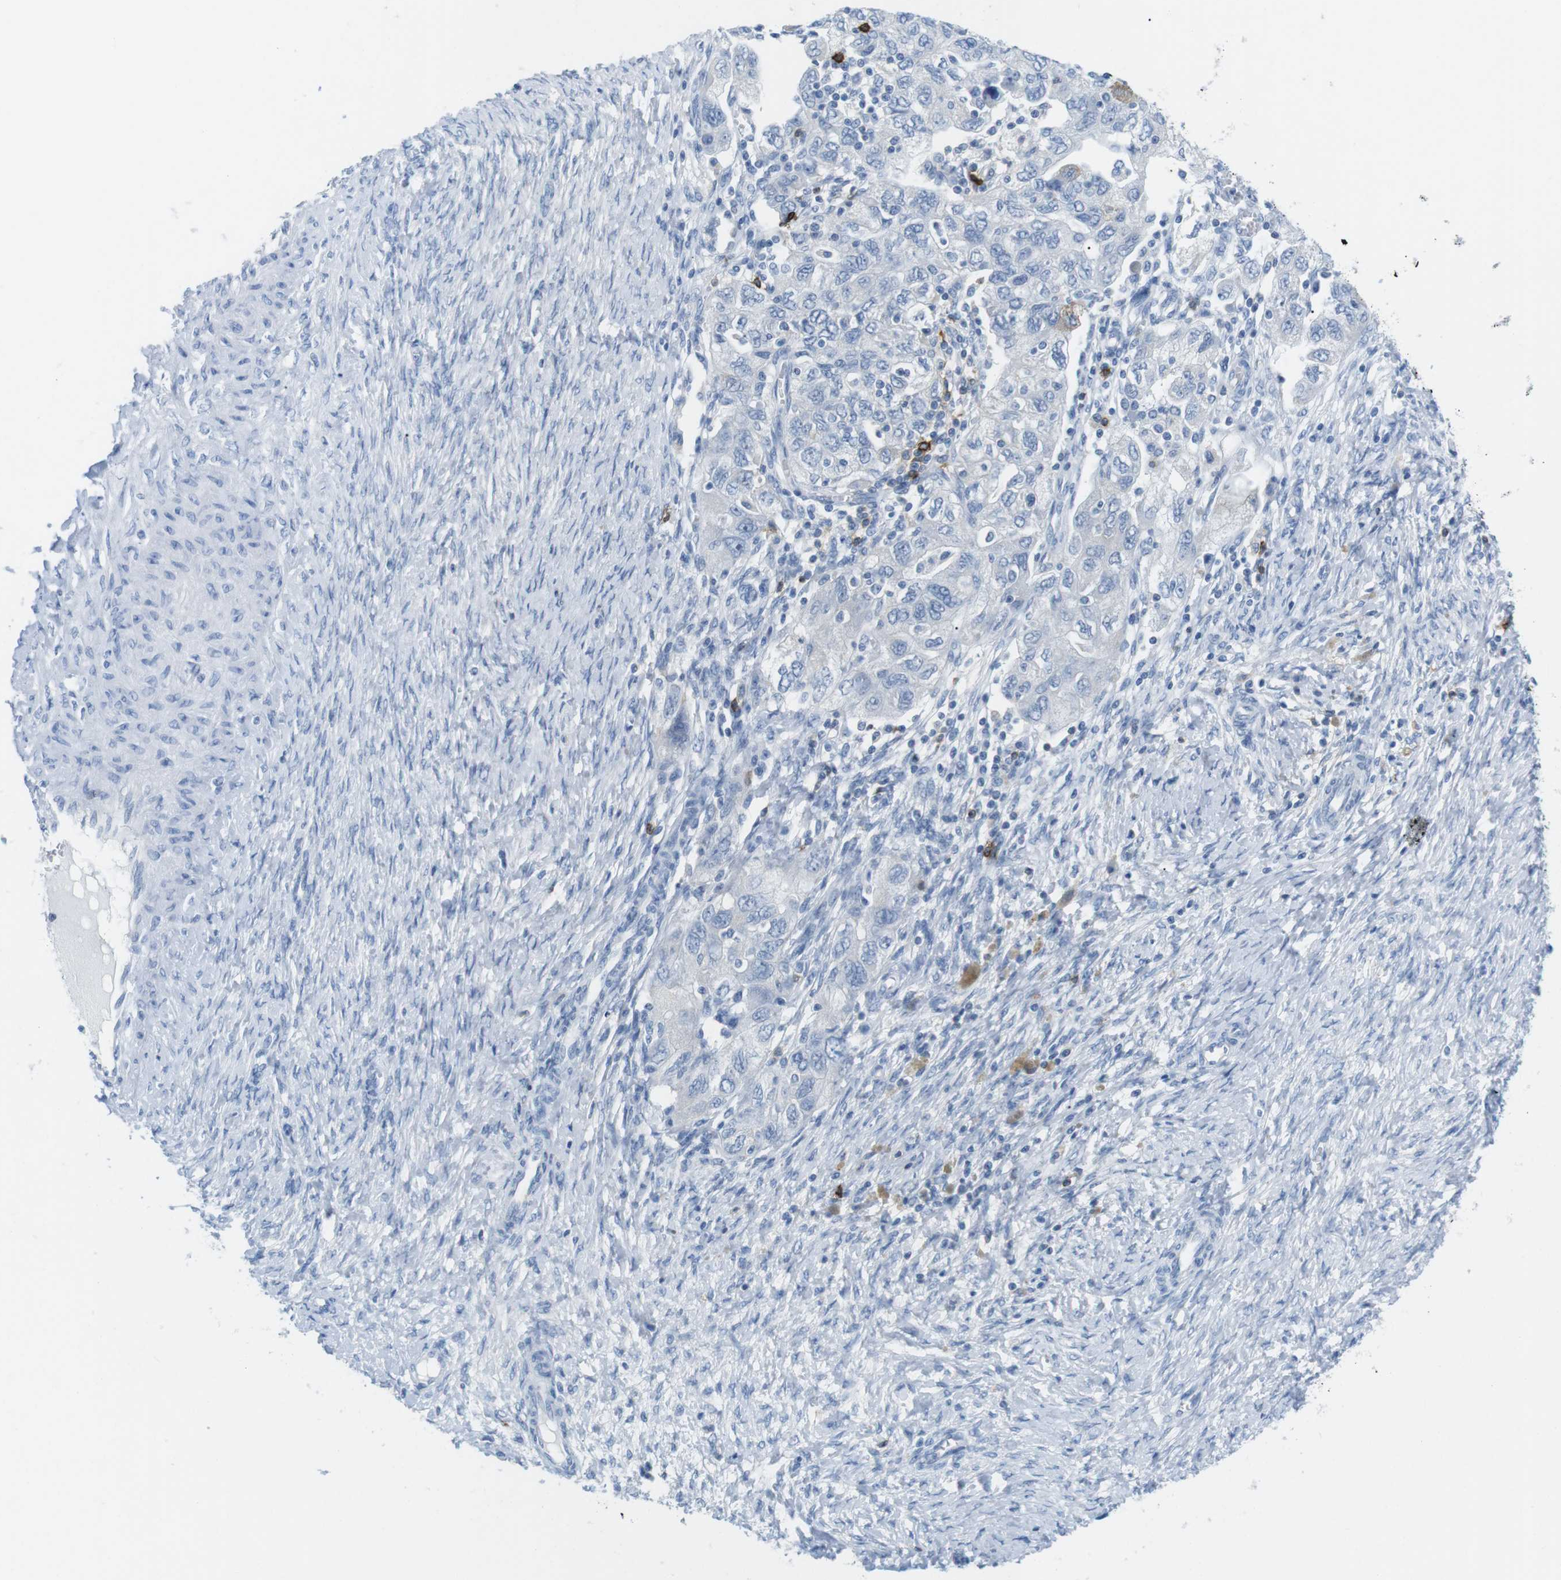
{"staining": {"intensity": "negative", "quantity": "none", "location": "none"}, "tissue": "ovarian cancer", "cell_type": "Tumor cells", "image_type": "cancer", "snomed": [{"axis": "morphology", "description": "Carcinoma, NOS"}, {"axis": "morphology", "description": "Cystadenocarcinoma, serous, NOS"}, {"axis": "topography", "description": "Ovary"}], "caption": "This is a histopathology image of immunohistochemistry (IHC) staining of ovarian cancer (carcinoma), which shows no positivity in tumor cells. (Stains: DAB immunohistochemistry with hematoxylin counter stain, Microscopy: brightfield microscopy at high magnification).", "gene": "TNFRSF4", "patient": {"sex": "female", "age": 69}}